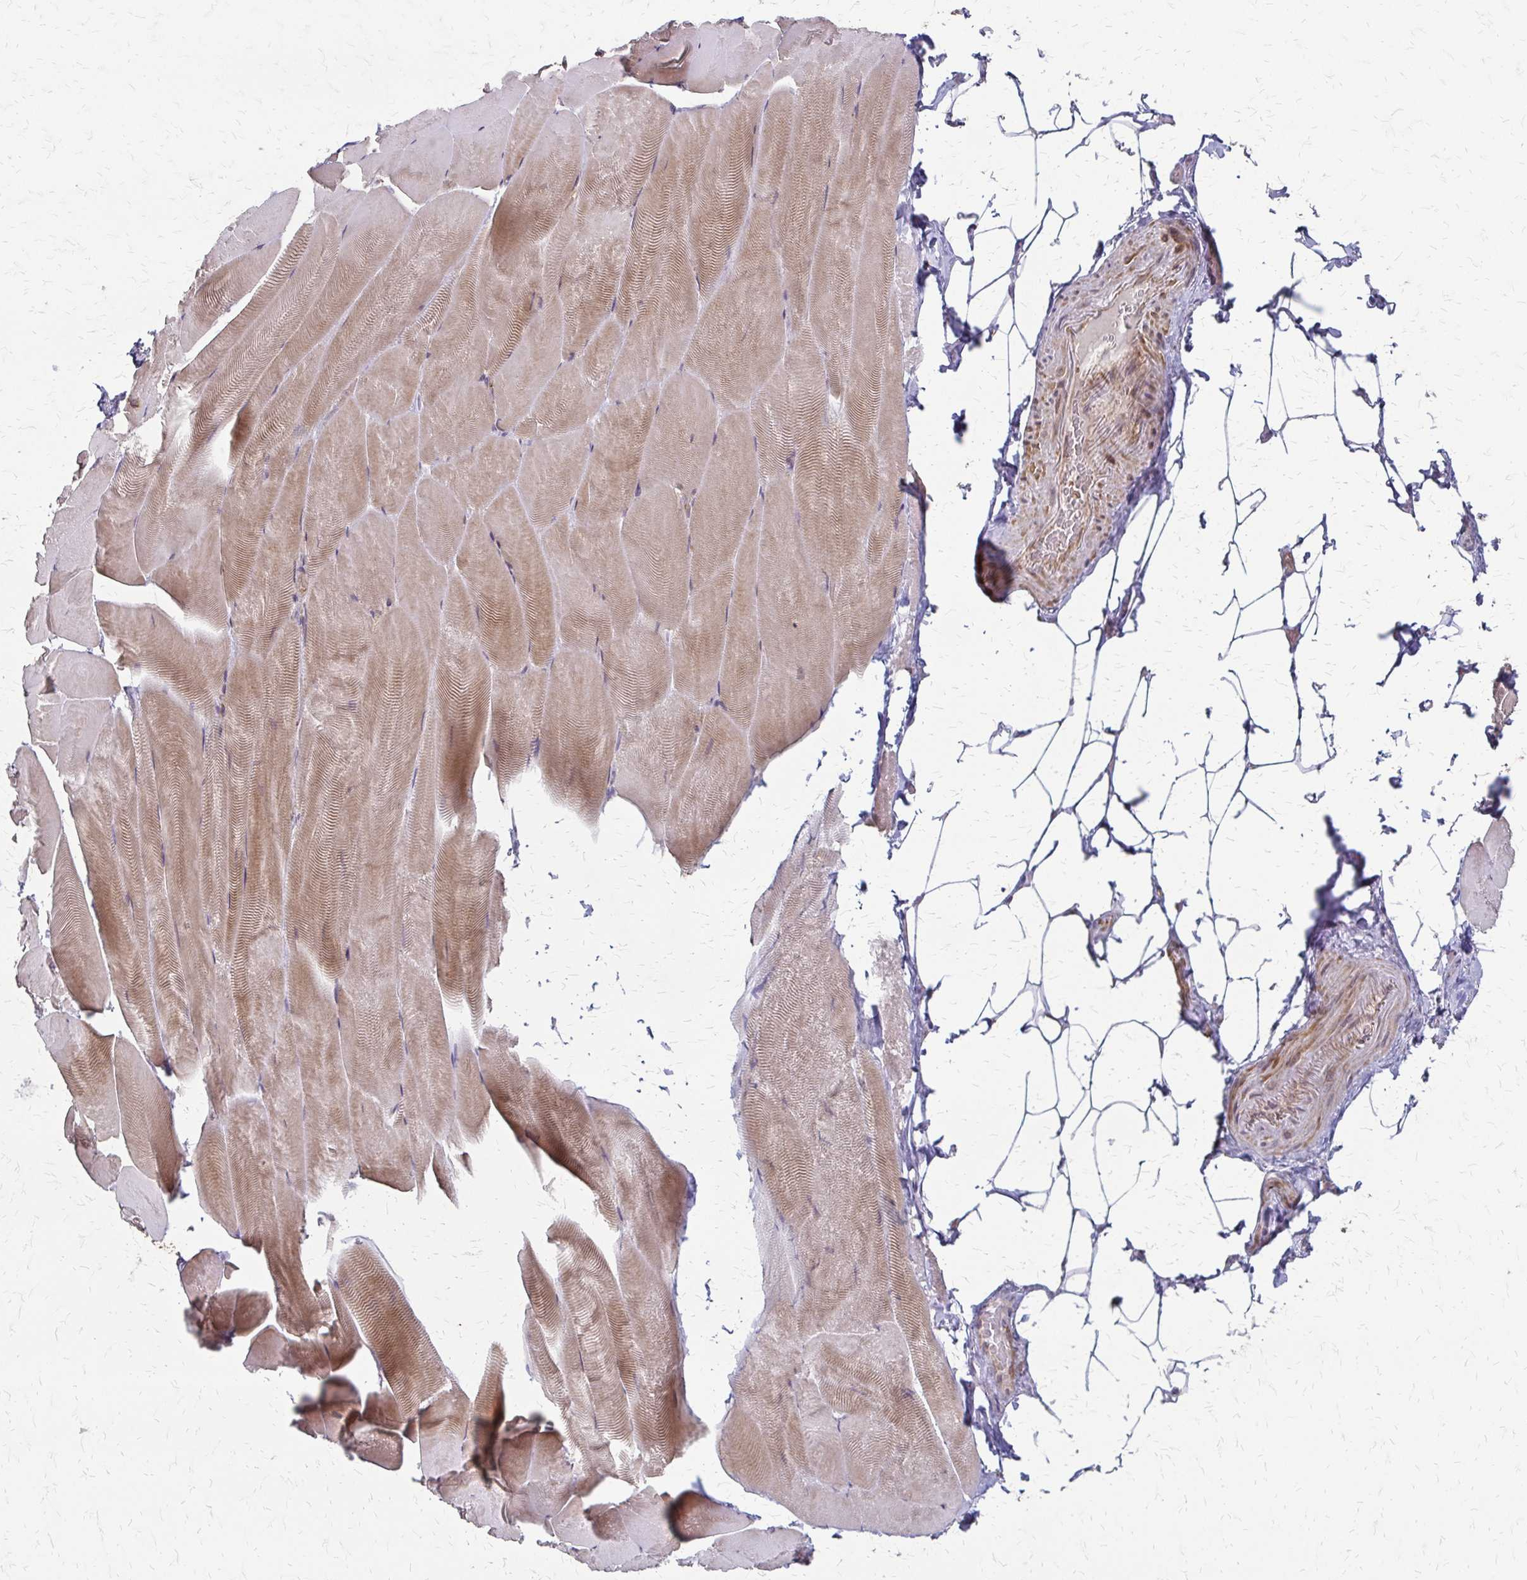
{"staining": {"intensity": "weak", "quantity": "25%-75%", "location": "cytoplasmic/membranous"}, "tissue": "skeletal muscle", "cell_type": "Myocytes", "image_type": "normal", "snomed": [{"axis": "morphology", "description": "Normal tissue, NOS"}, {"axis": "topography", "description": "Skeletal muscle"}], "caption": "This is an image of immunohistochemistry staining of benign skeletal muscle, which shows weak expression in the cytoplasmic/membranous of myocytes.", "gene": "ZNF383", "patient": {"sex": "female", "age": 64}}